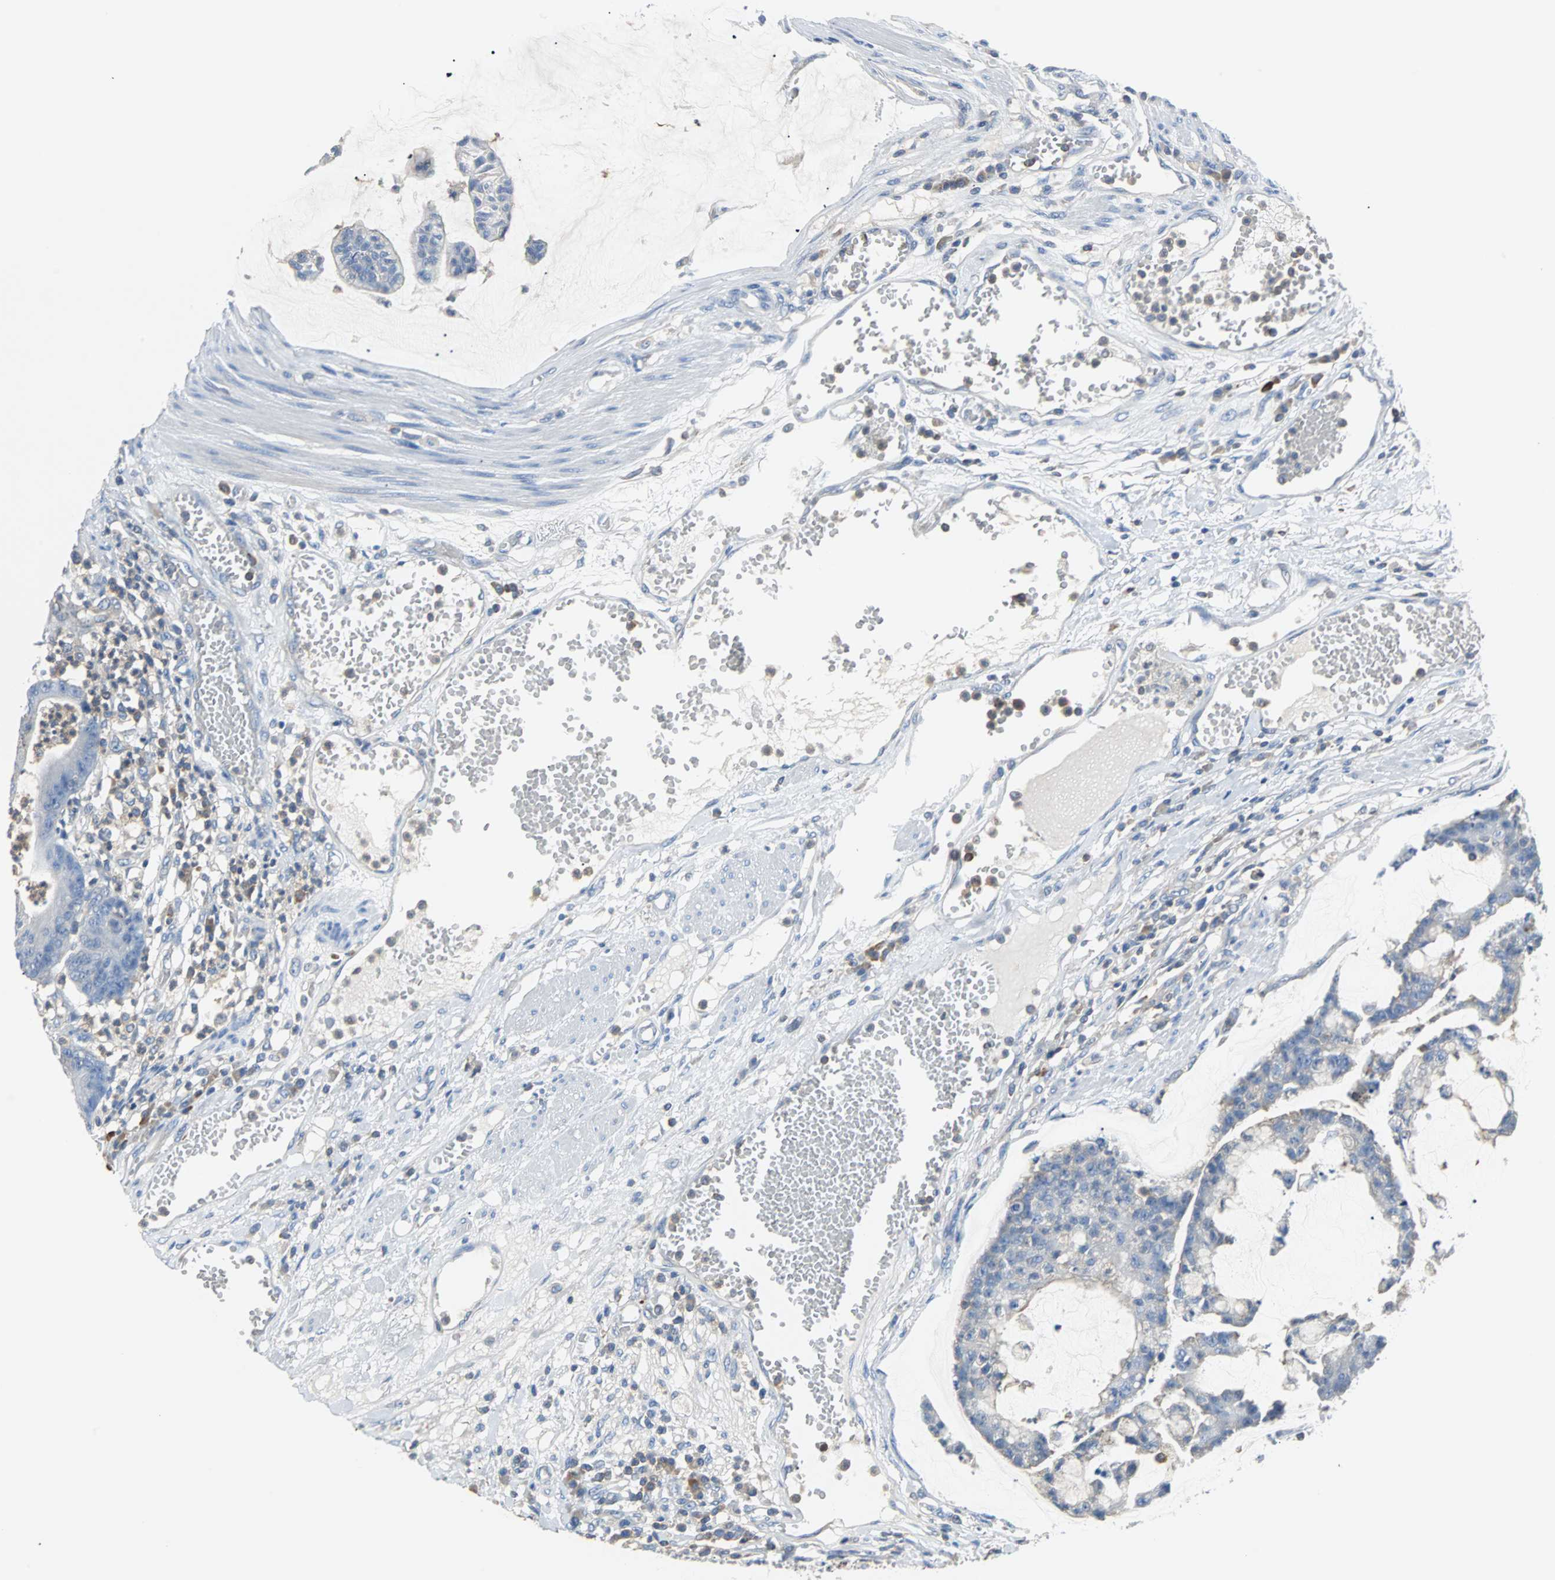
{"staining": {"intensity": "negative", "quantity": "none", "location": "none"}, "tissue": "colorectal cancer", "cell_type": "Tumor cells", "image_type": "cancer", "snomed": [{"axis": "morphology", "description": "Adenocarcinoma, NOS"}, {"axis": "topography", "description": "Colon"}], "caption": "An image of colorectal adenocarcinoma stained for a protein reveals no brown staining in tumor cells.", "gene": "TSC22D4", "patient": {"sex": "female", "age": 84}}